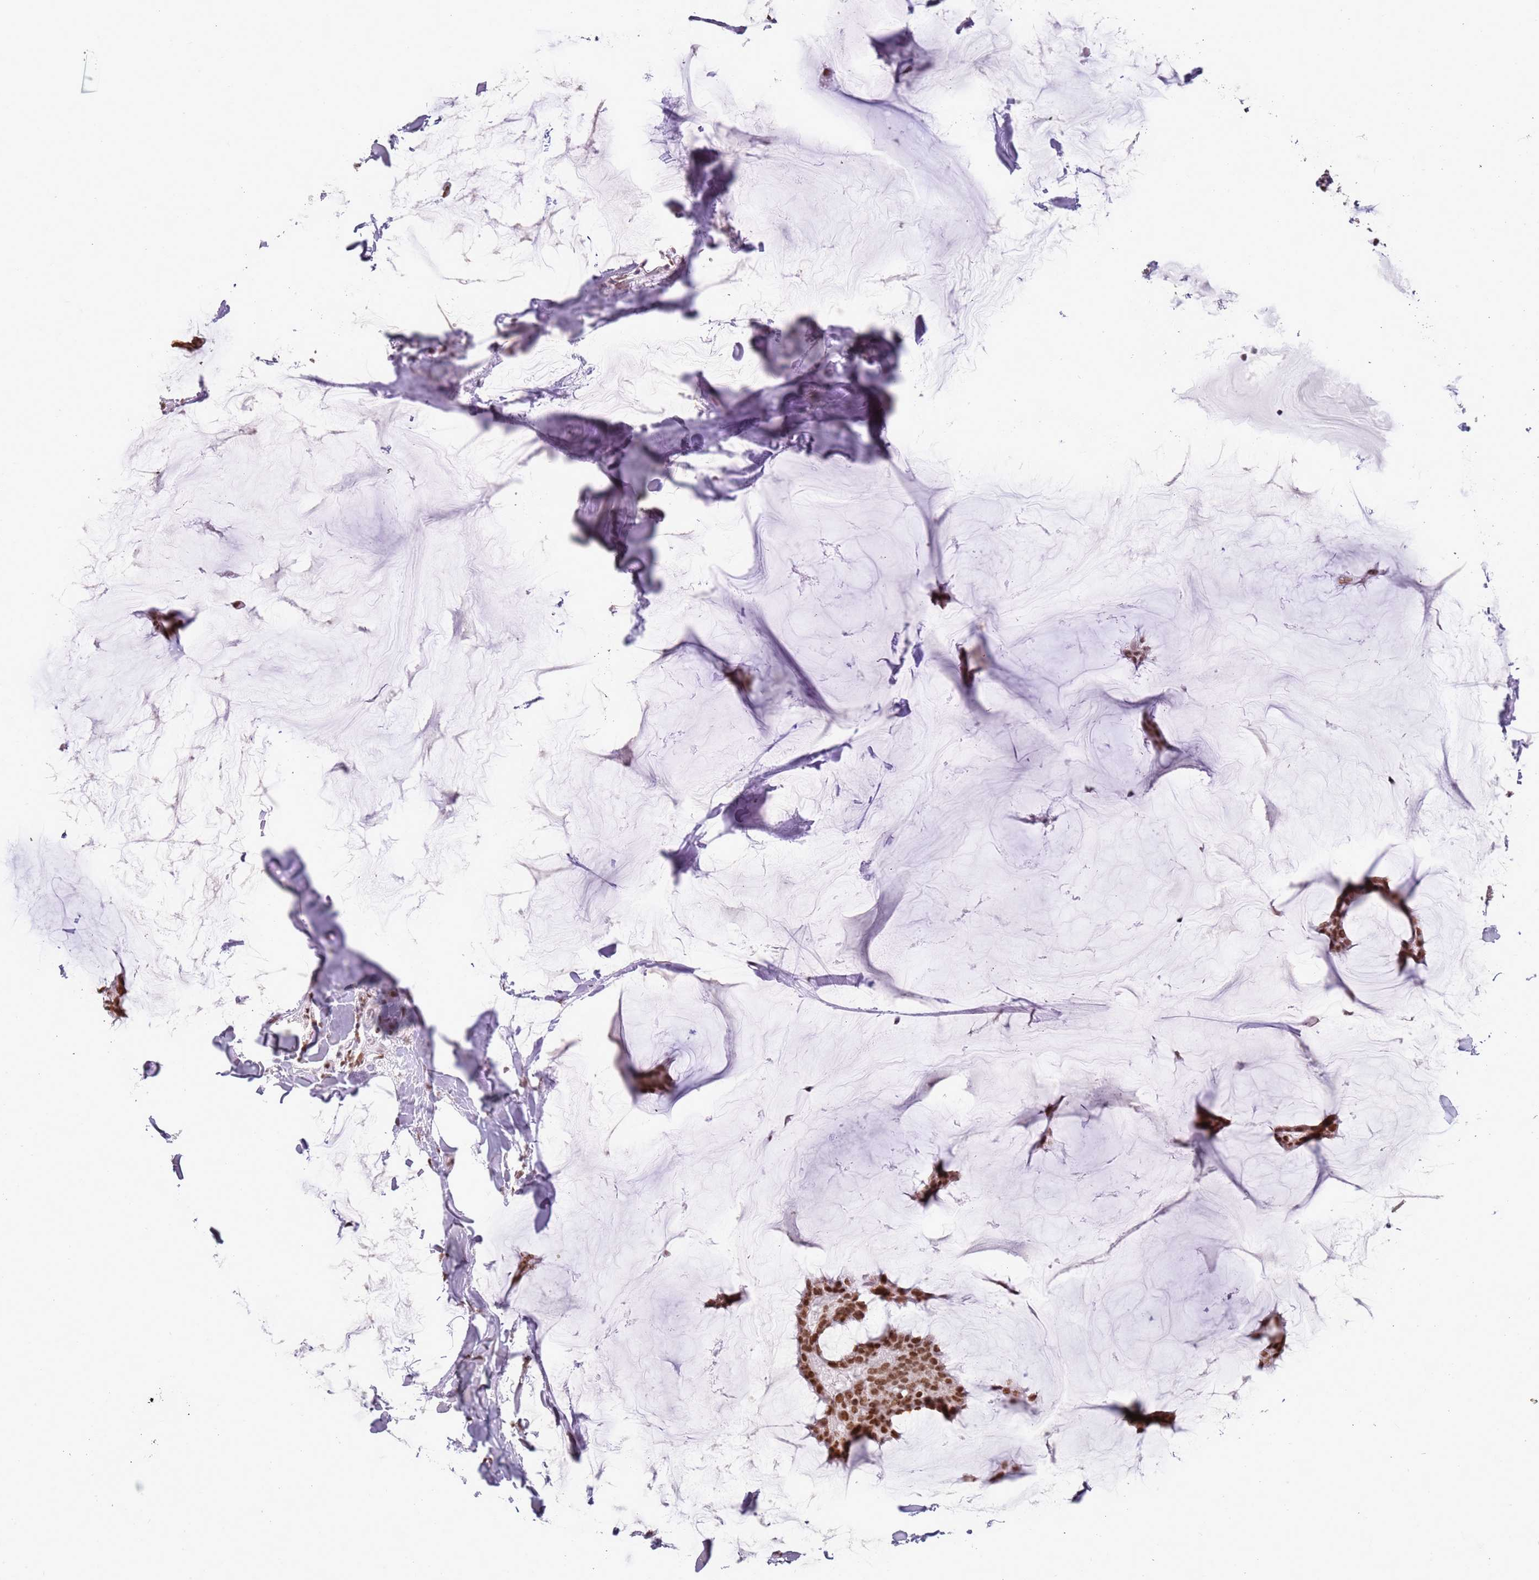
{"staining": {"intensity": "strong", "quantity": ">75%", "location": "nuclear"}, "tissue": "breast cancer", "cell_type": "Tumor cells", "image_type": "cancer", "snomed": [{"axis": "morphology", "description": "Duct carcinoma"}, {"axis": "topography", "description": "Breast"}], "caption": "Breast cancer (invasive ductal carcinoma) stained with immunohistochemistry (IHC) reveals strong nuclear expression in about >75% of tumor cells.", "gene": "TENT4A", "patient": {"sex": "female", "age": 93}}